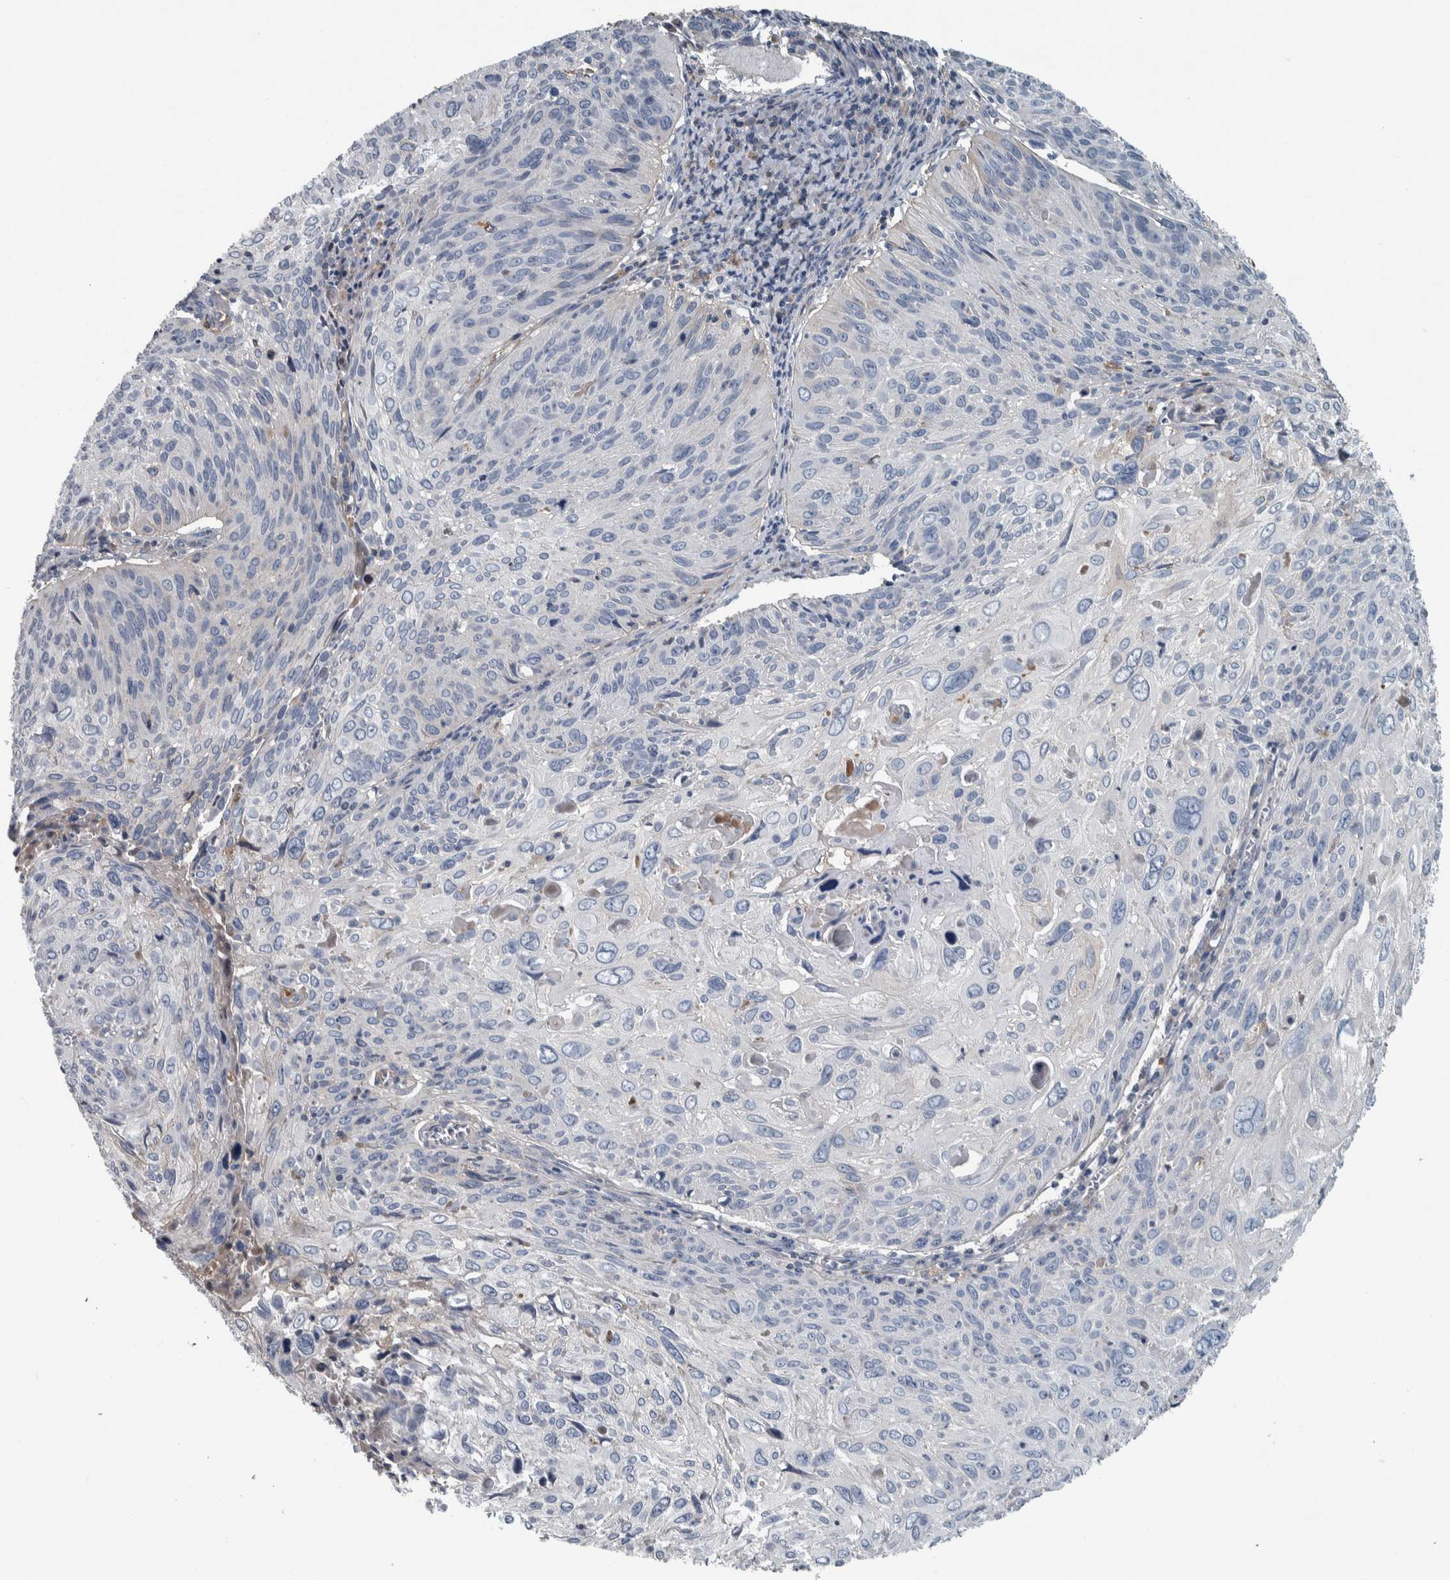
{"staining": {"intensity": "negative", "quantity": "none", "location": "none"}, "tissue": "cervical cancer", "cell_type": "Tumor cells", "image_type": "cancer", "snomed": [{"axis": "morphology", "description": "Squamous cell carcinoma, NOS"}, {"axis": "topography", "description": "Cervix"}], "caption": "The immunohistochemistry micrograph has no significant positivity in tumor cells of cervical cancer (squamous cell carcinoma) tissue.", "gene": "SERPINC1", "patient": {"sex": "female", "age": 51}}